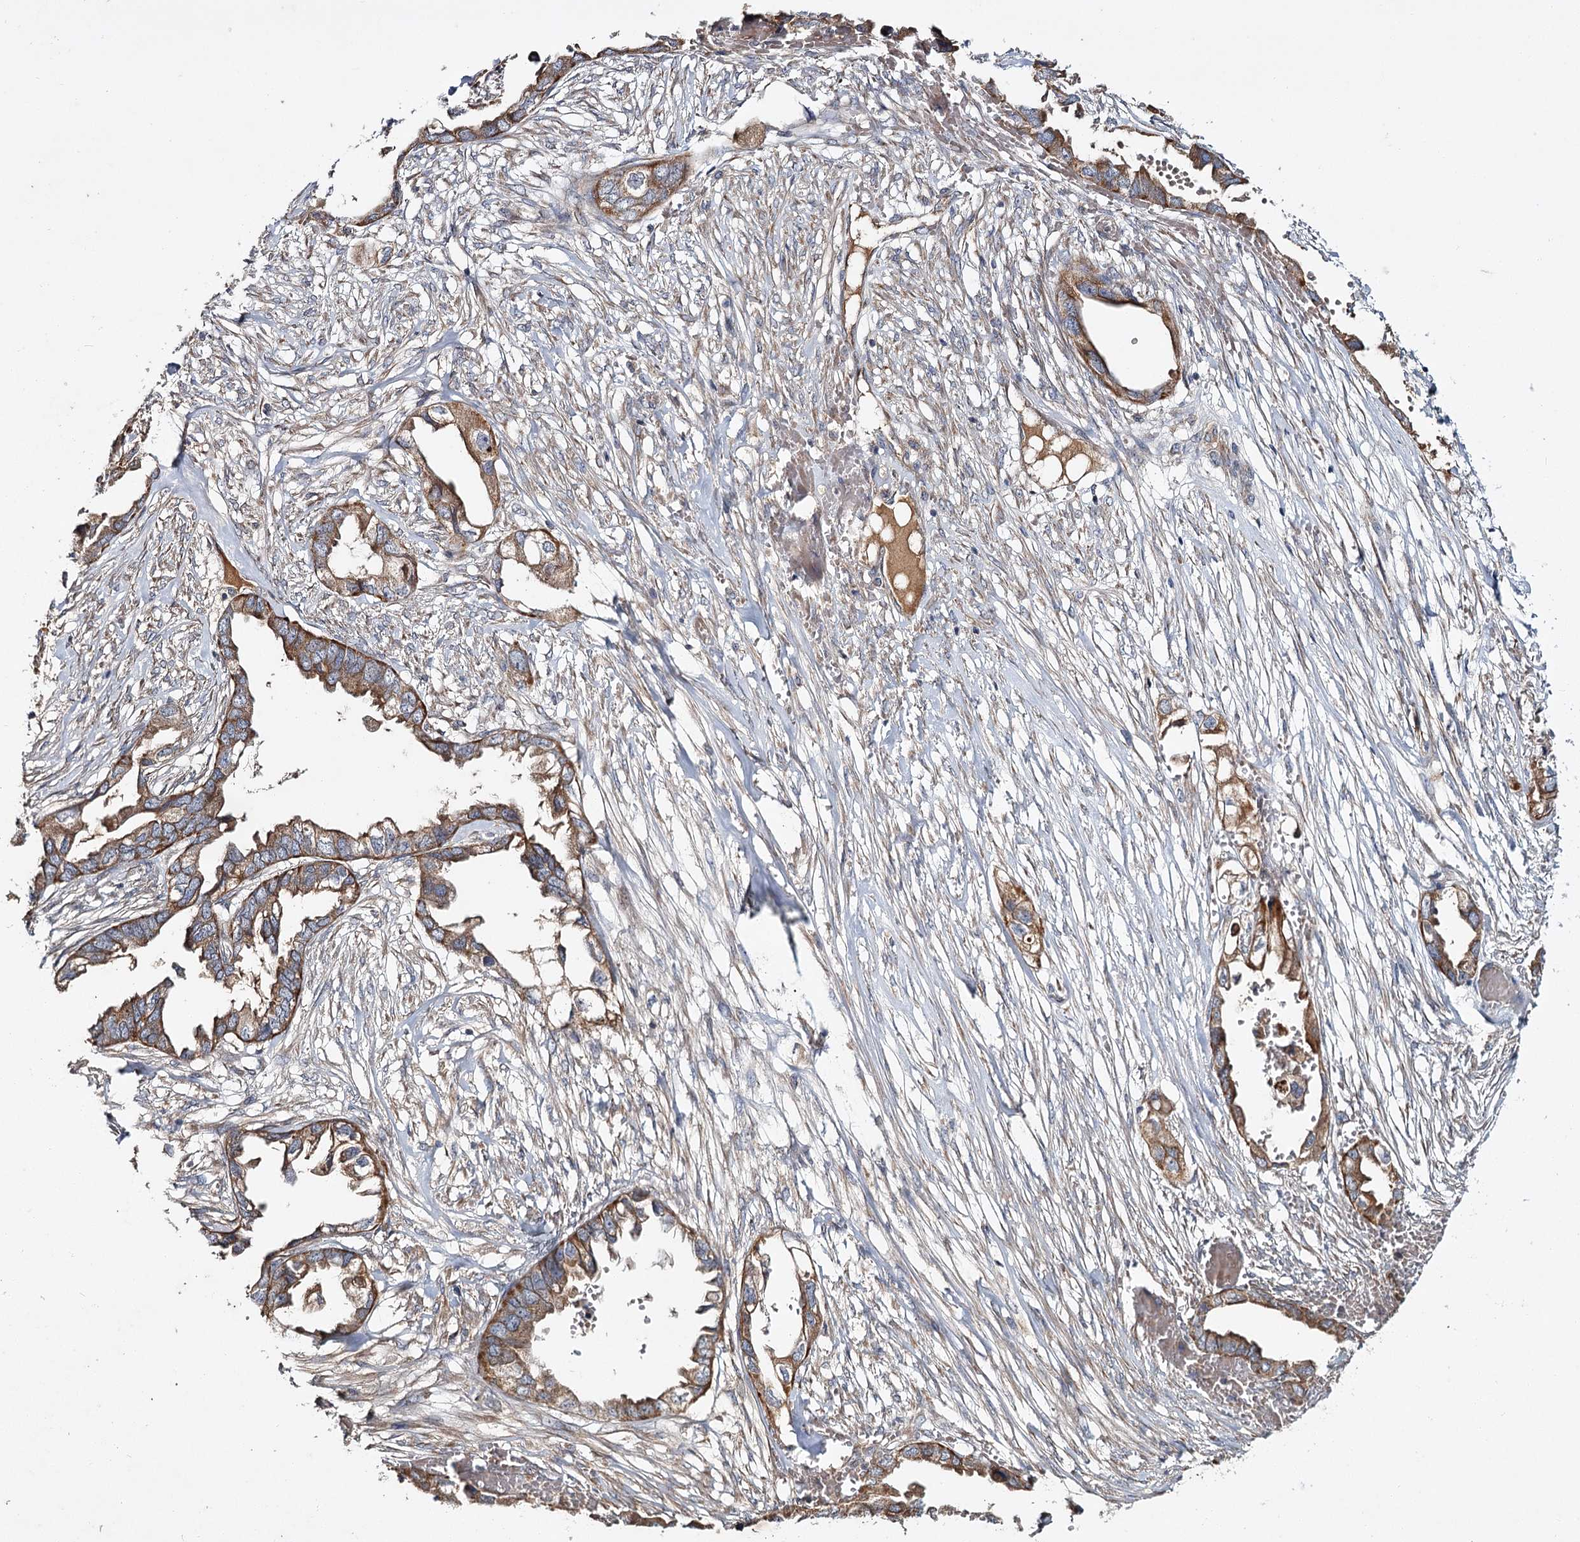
{"staining": {"intensity": "moderate", "quantity": ">75%", "location": "cytoplasmic/membranous"}, "tissue": "endometrial cancer", "cell_type": "Tumor cells", "image_type": "cancer", "snomed": [{"axis": "morphology", "description": "Adenocarcinoma, NOS"}, {"axis": "morphology", "description": "Adenocarcinoma, metastatic, NOS"}, {"axis": "topography", "description": "Adipose tissue"}, {"axis": "topography", "description": "Endometrium"}], "caption": "Immunohistochemical staining of endometrial cancer exhibits medium levels of moderate cytoplasmic/membranous protein staining in about >75% of tumor cells.", "gene": "MFN1", "patient": {"sex": "female", "age": 67}}